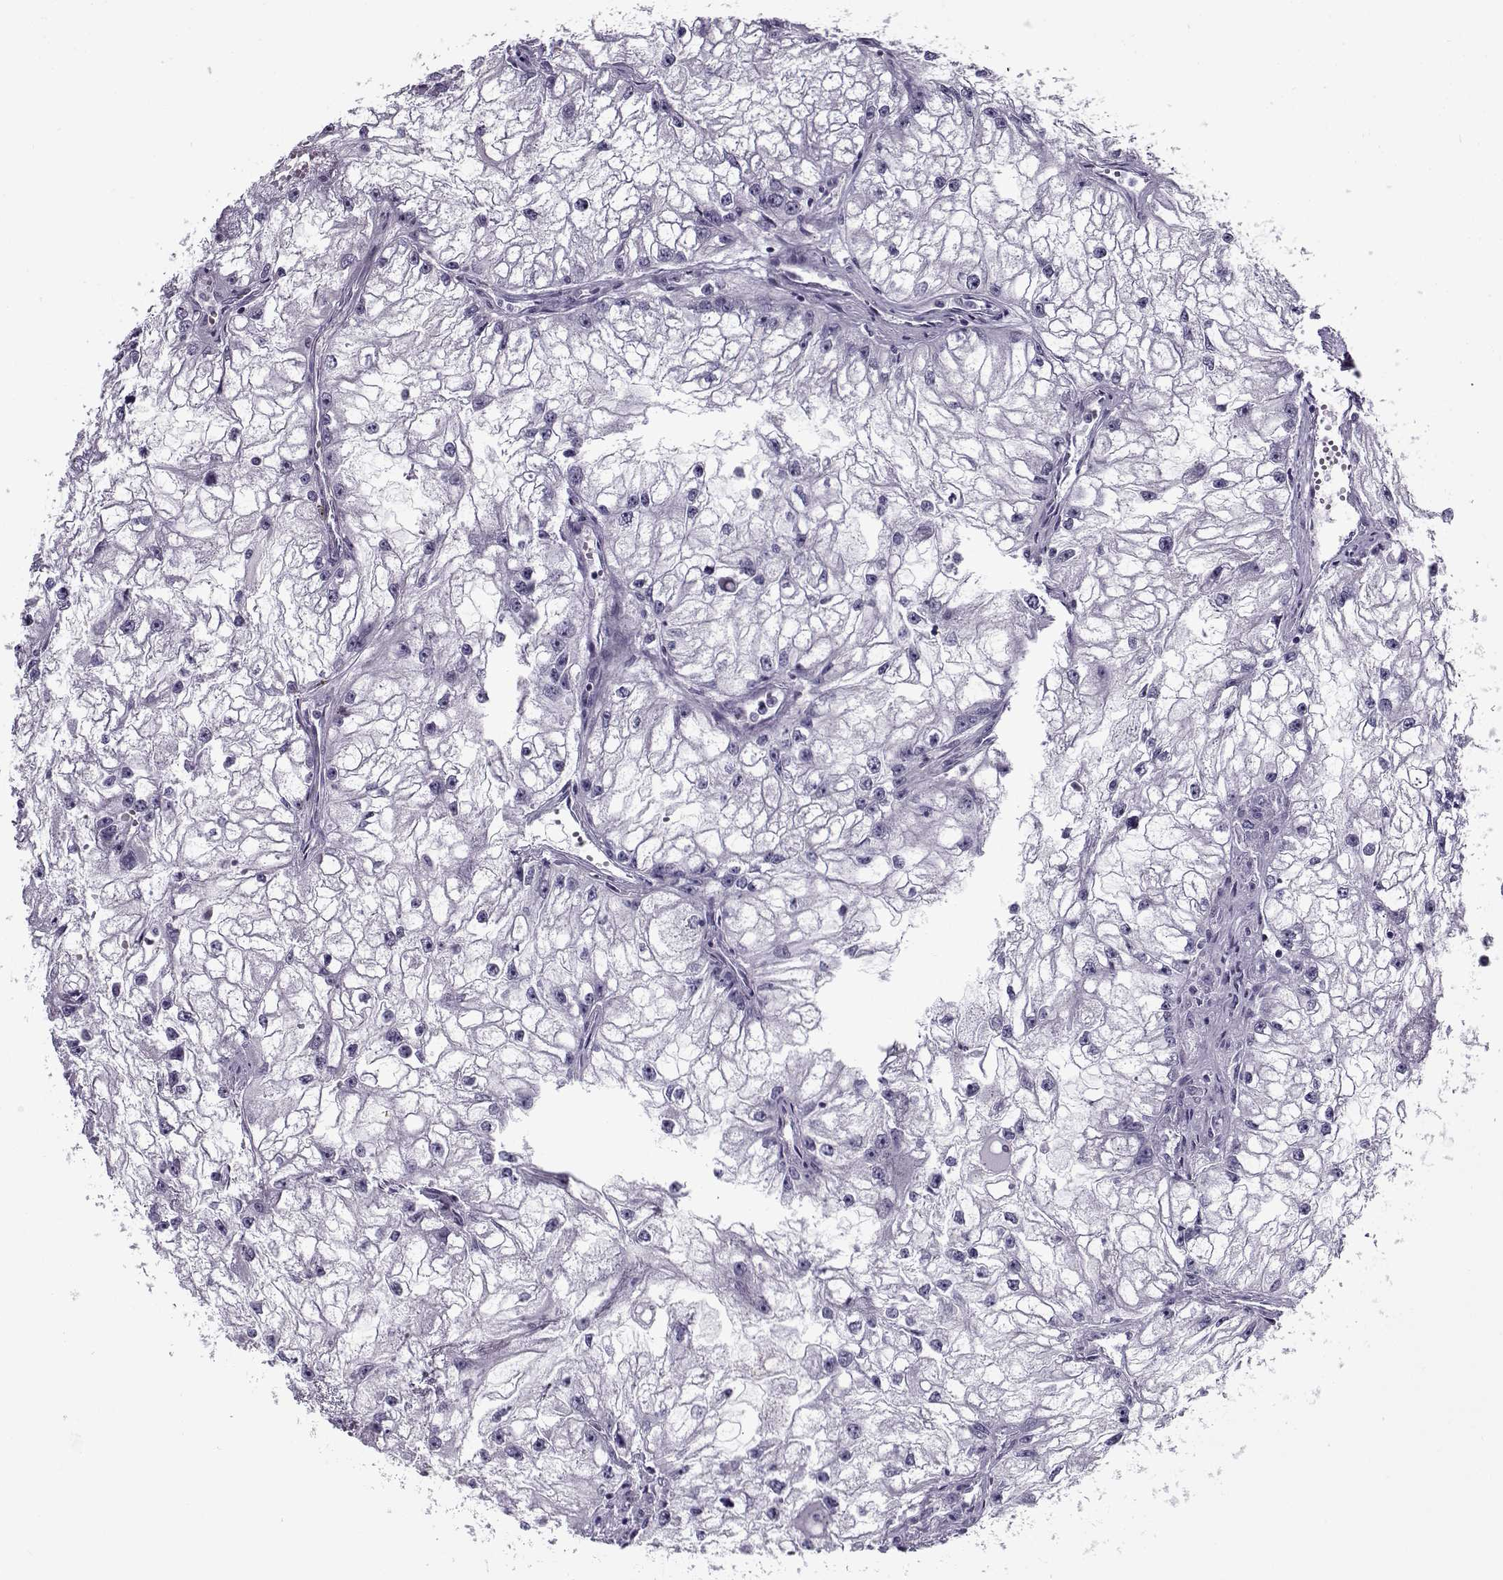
{"staining": {"intensity": "negative", "quantity": "none", "location": "none"}, "tissue": "renal cancer", "cell_type": "Tumor cells", "image_type": "cancer", "snomed": [{"axis": "morphology", "description": "Adenocarcinoma, NOS"}, {"axis": "topography", "description": "Kidney"}], "caption": "This is an IHC photomicrograph of renal adenocarcinoma. There is no positivity in tumor cells.", "gene": "GAGE2A", "patient": {"sex": "male", "age": 59}}